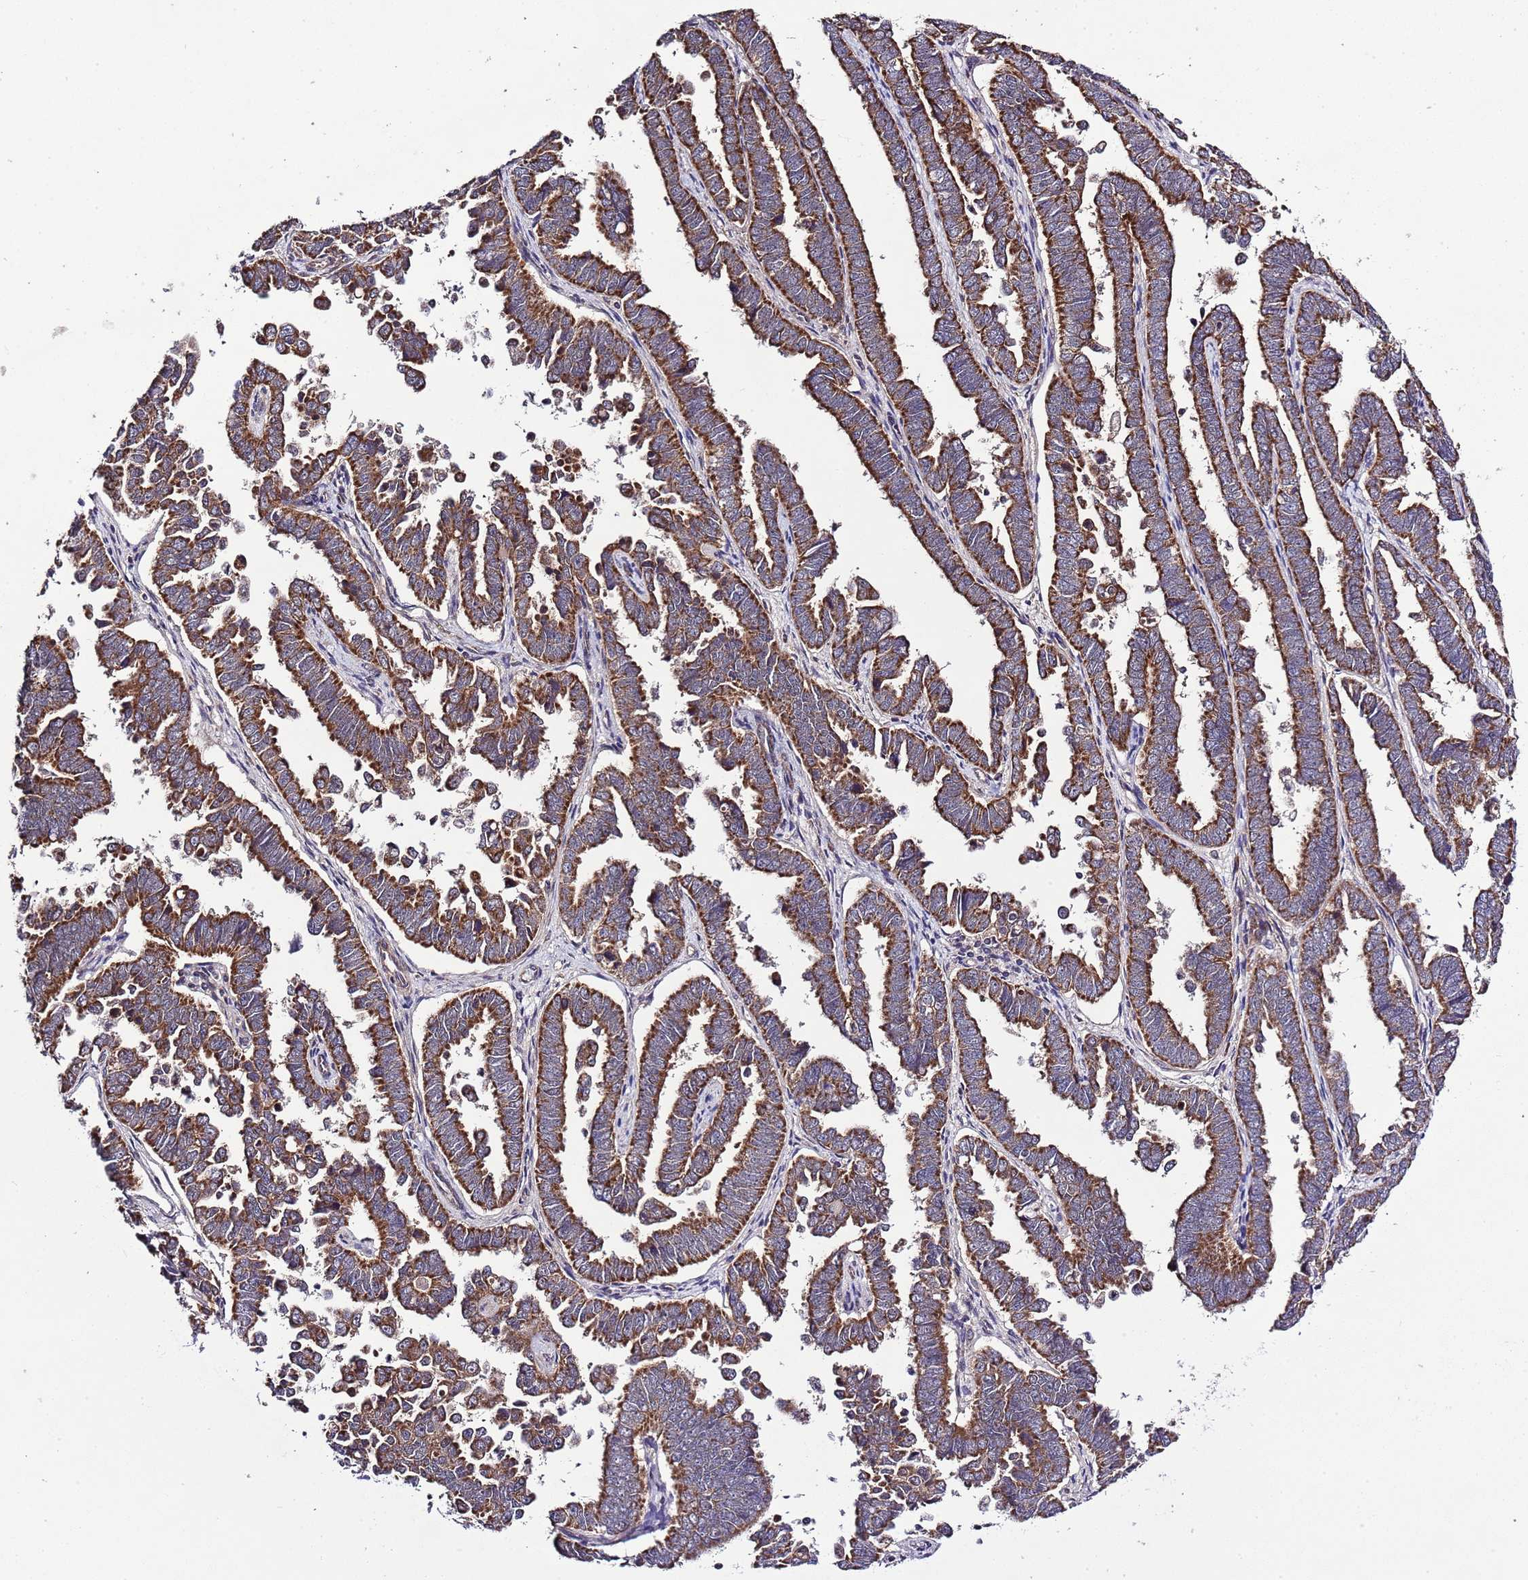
{"staining": {"intensity": "strong", "quantity": ">75%", "location": "cytoplasmic/membranous"}, "tissue": "endometrial cancer", "cell_type": "Tumor cells", "image_type": "cancer", "snomed": [{"axis": "morphology", "description": "Adenocarcinoma, NOS"}, {"axis": "topography", "description": "Endometrium"}], "caption": "A high amount of strong cytoplasmic/membranous expression is identified in about >75% of tumor cells in adenocarcinoma (endometrial) tissue.", "gene": "MFNG", "patient": {"sex": "female", "age": 75}}